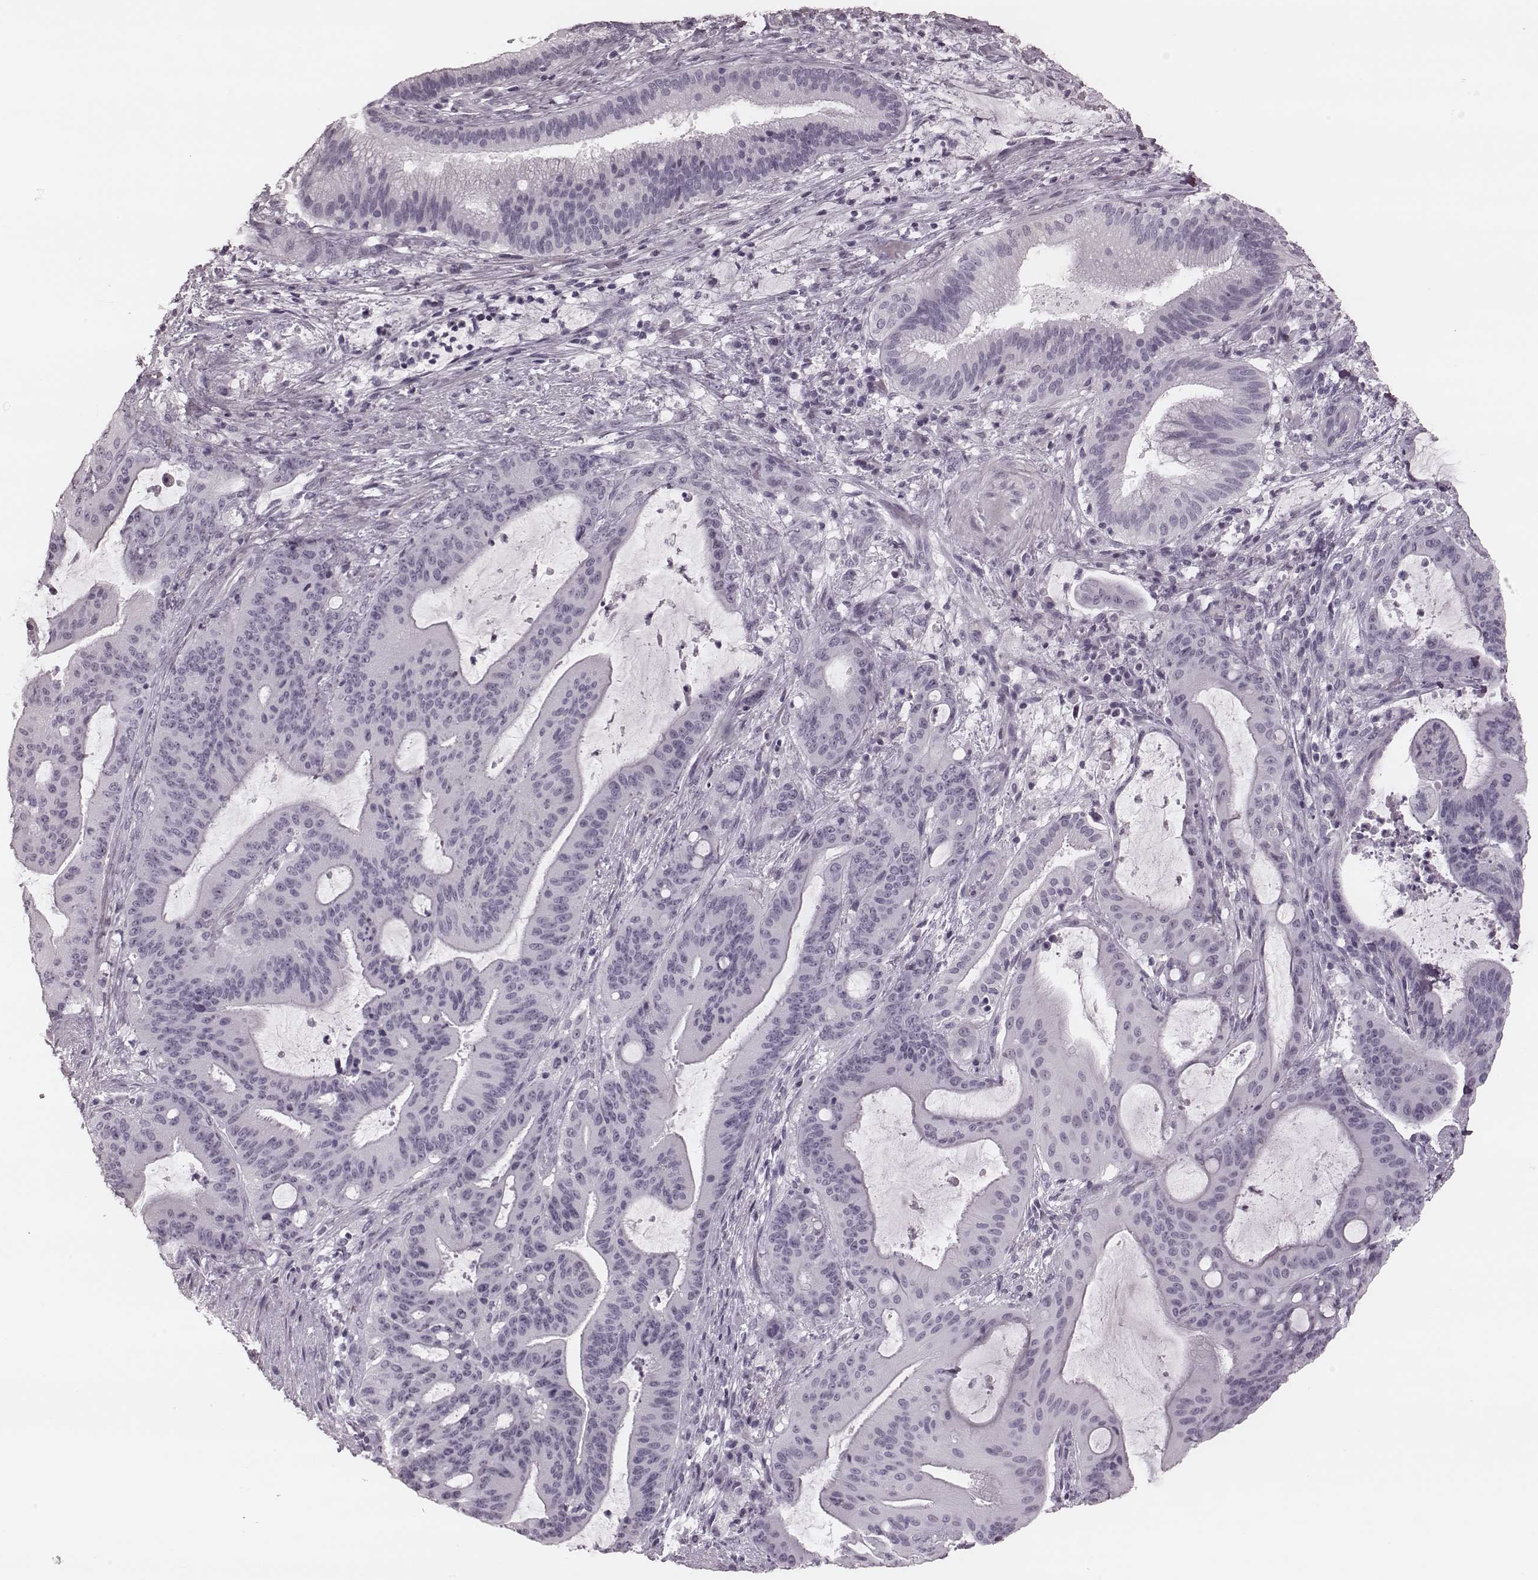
{"staining": {"intensity": "negative", "quantity": "none", "location": "none"}, "tissue": "liver cancer", "cell_type": "Tumor cells", "image_type": "cancer", "snomed": [{"axis": "morphology", "description": "Cholangiocarcinoma"}, {"axis": "topography", "description": "Liver"}], "caption": "There is no significant staining in tumor cells of liver cancer (cholangiocarcinoma).", "gene": "KRT74", "patient": {"sex": "female", "age": 73}}